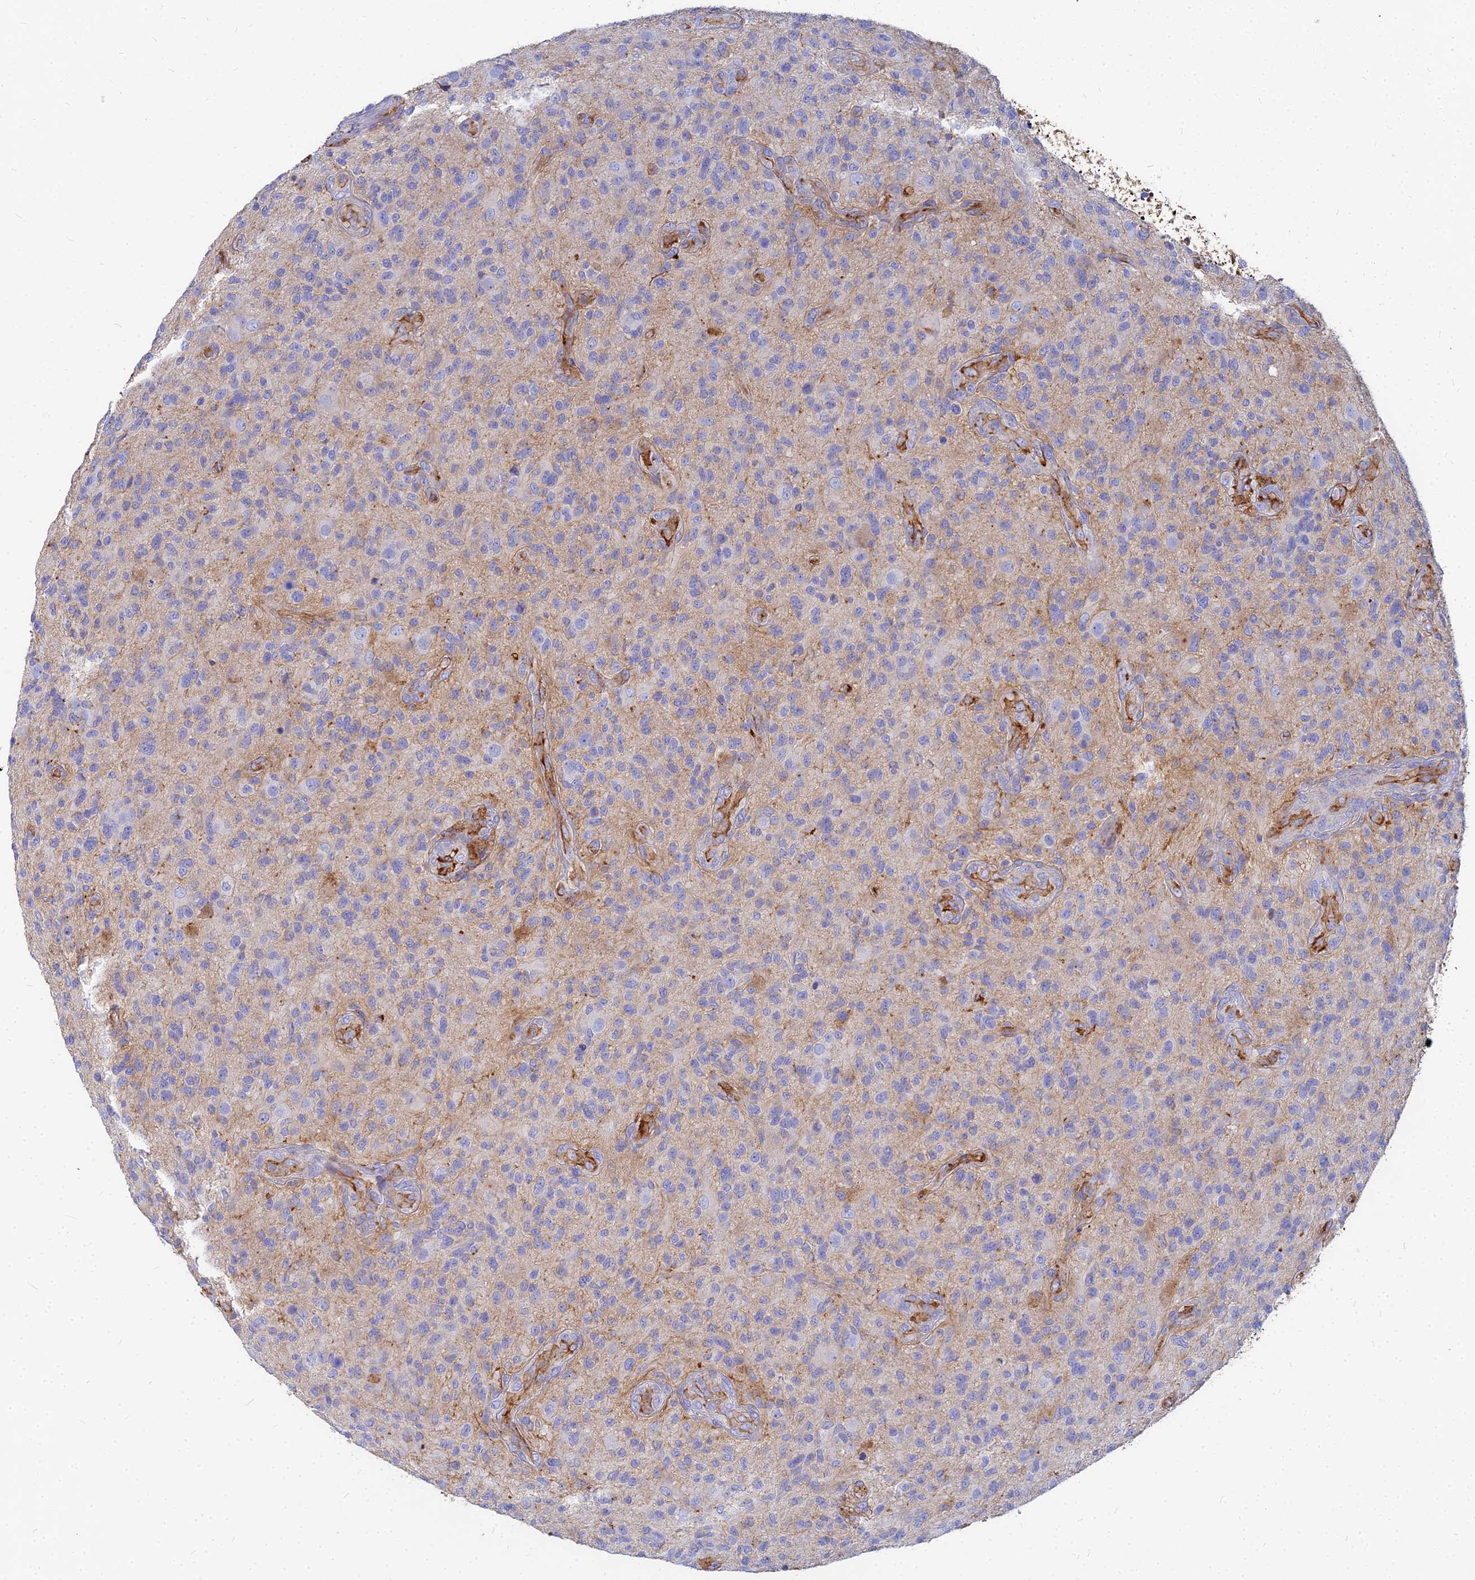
{"staining": {"intensity": "negative", "quantity": "none", "location": "none"}, "tissue": "glioma", "cell_type": "Tumor cells", "image_type": "cancer", "snomed": [{"axis": "morphology", "description": "Glioma, malignant, High grade"}, {"axis": "topography", "description": "Brain"}], "caption": "The micrograph displays no staining of tumor cells in glioma.", "gene": "VAT1", "patient": {"sex": "male", "age": 47}}